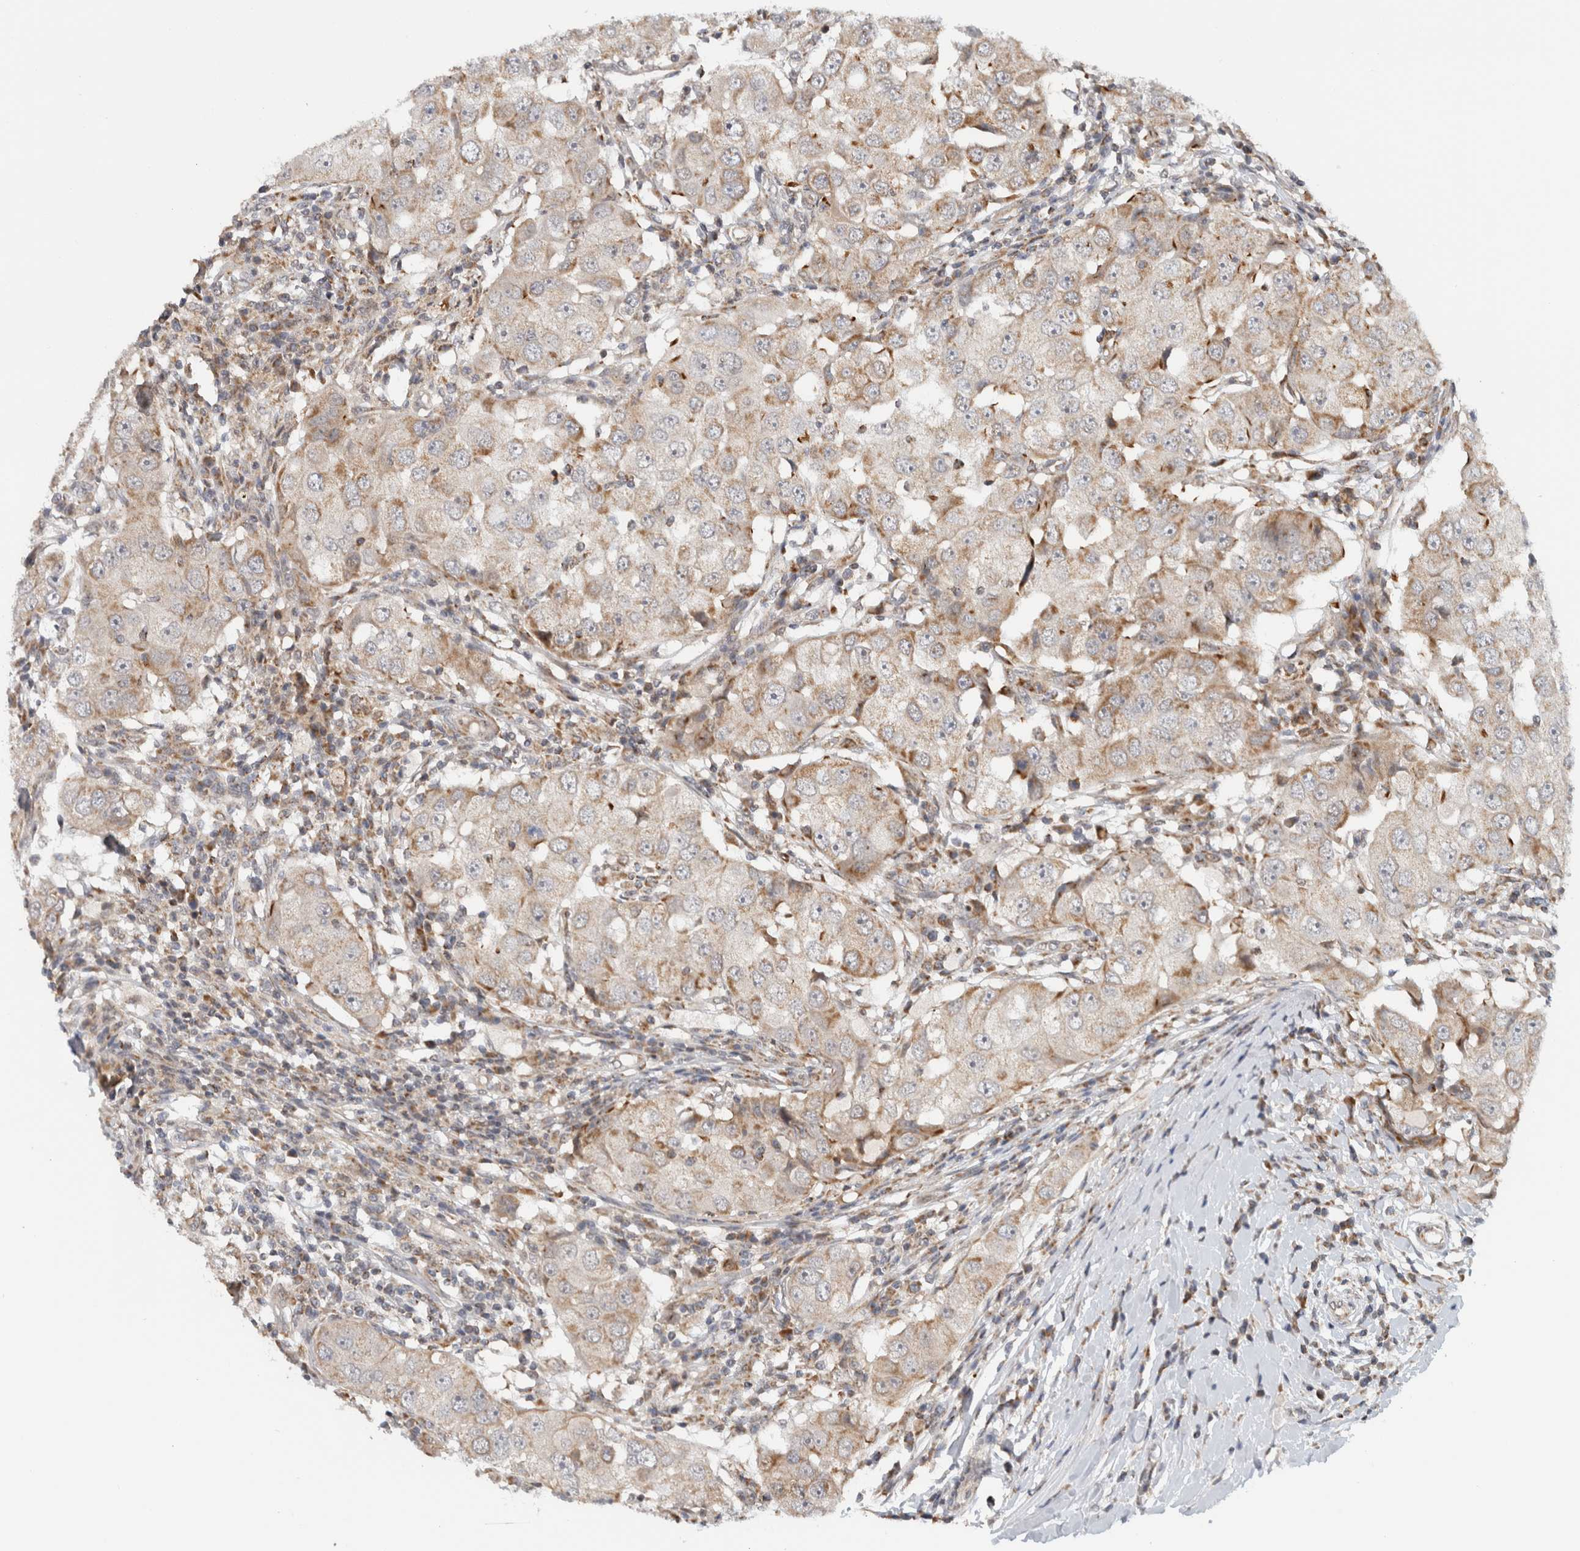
{"staining": {"intensity": "moderate", "quantity": "<25%", "location": "cytoplasmic/membranous"}, "tissue": "breast cancer", "cell_type": "Tumor cells", "image_type": "cancer", "snomed": [{"axis": "morphology", "description": "Duct carcinoma"}, {"axis": "topography", "description": "Breast"}], "caption": "Approximately <25% of tumor cells in human breast cancer exhibit moderate cytoplasmic/membranous protein staining as visualized by brown immunohistochemical staining.", "gene": "CMC2", "patient": {"sex": "female", "age": 27}}